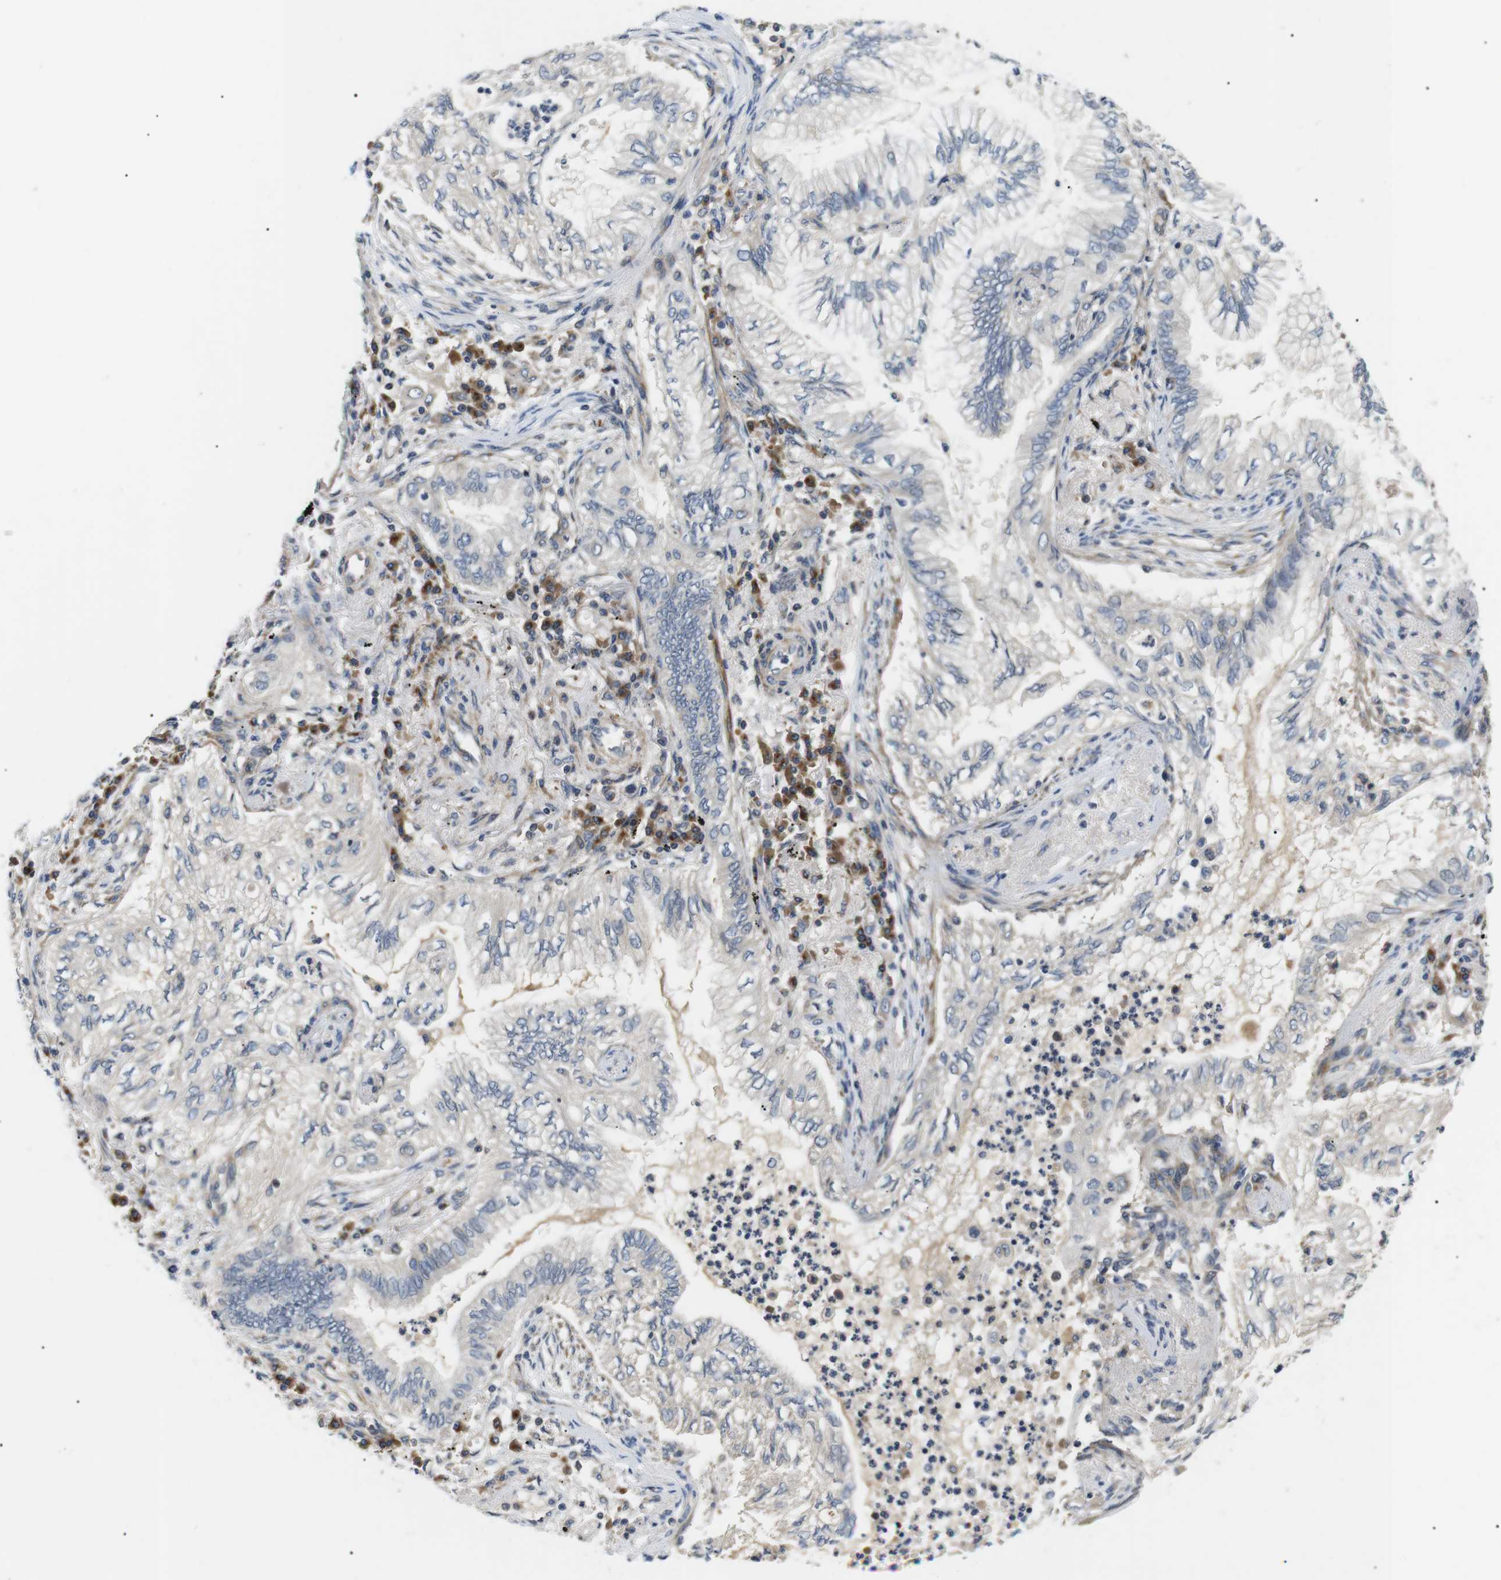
{"staining": {"intensity": "negative", "quantity": "none", "location": "none"}, "tissue": "lung cancer", "cell_type": "Tumor cells", "image_type": "cancer", "snomed": [{"axis": "morphology", "description": "Normal tissue, NOS"}, {"axis": "morphology", "description": "Adenocarcinoma, NOS"}, {"axis": "topography", "description": "Bronchus"}, {"axis": "topography", "description": "Lung"}], "caption": "Tumor cells are negative for brown protein staining in lung cancer.", "gene": "DIPK1A", "patient": {"sex": "female", "age": 70}}